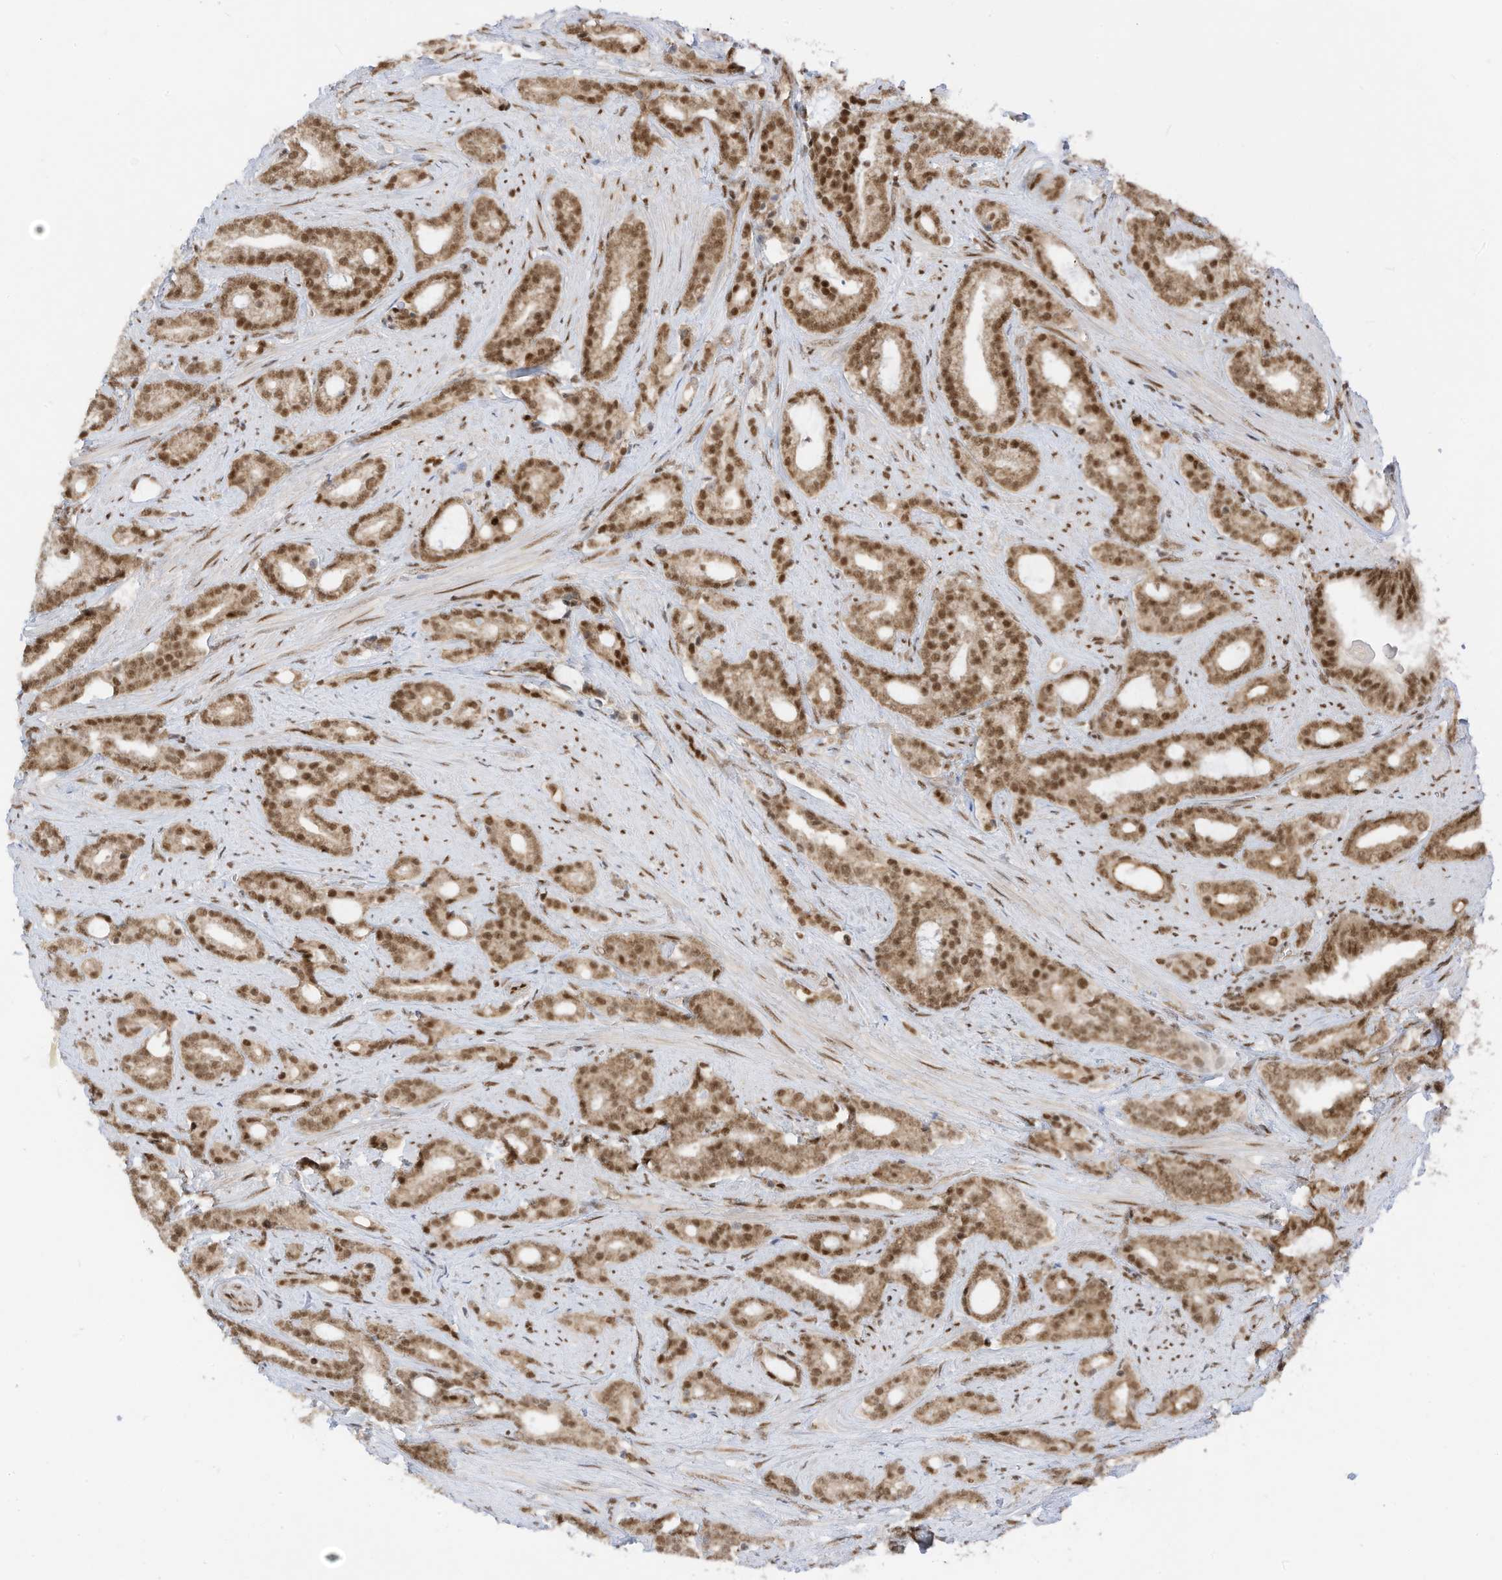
{"staining": {"intensity": "moderate", "quantity": ">75%", "location": "cytoplasmic/membranous,nuclear"}, "tissue": "prostate cancer", "cell_type": "Tumor cells", "image_type": "cancer", "snomed": [{"axis": "morphology", "description": "Adenocarcinoma, High grade"}, {"axis": "topography", "description": "Prostate and seminal vesicle, NOS"}], "caption": "This histopathology image exhibits IHC staining of prostate high-grade adenocarcinoma, with medium moderate cytoplasmic/membranous and nuclear staining in about >75% of tumor cells.", "gene": "AURKAIP1", "patient": {"sex": "male", "age": 67}}